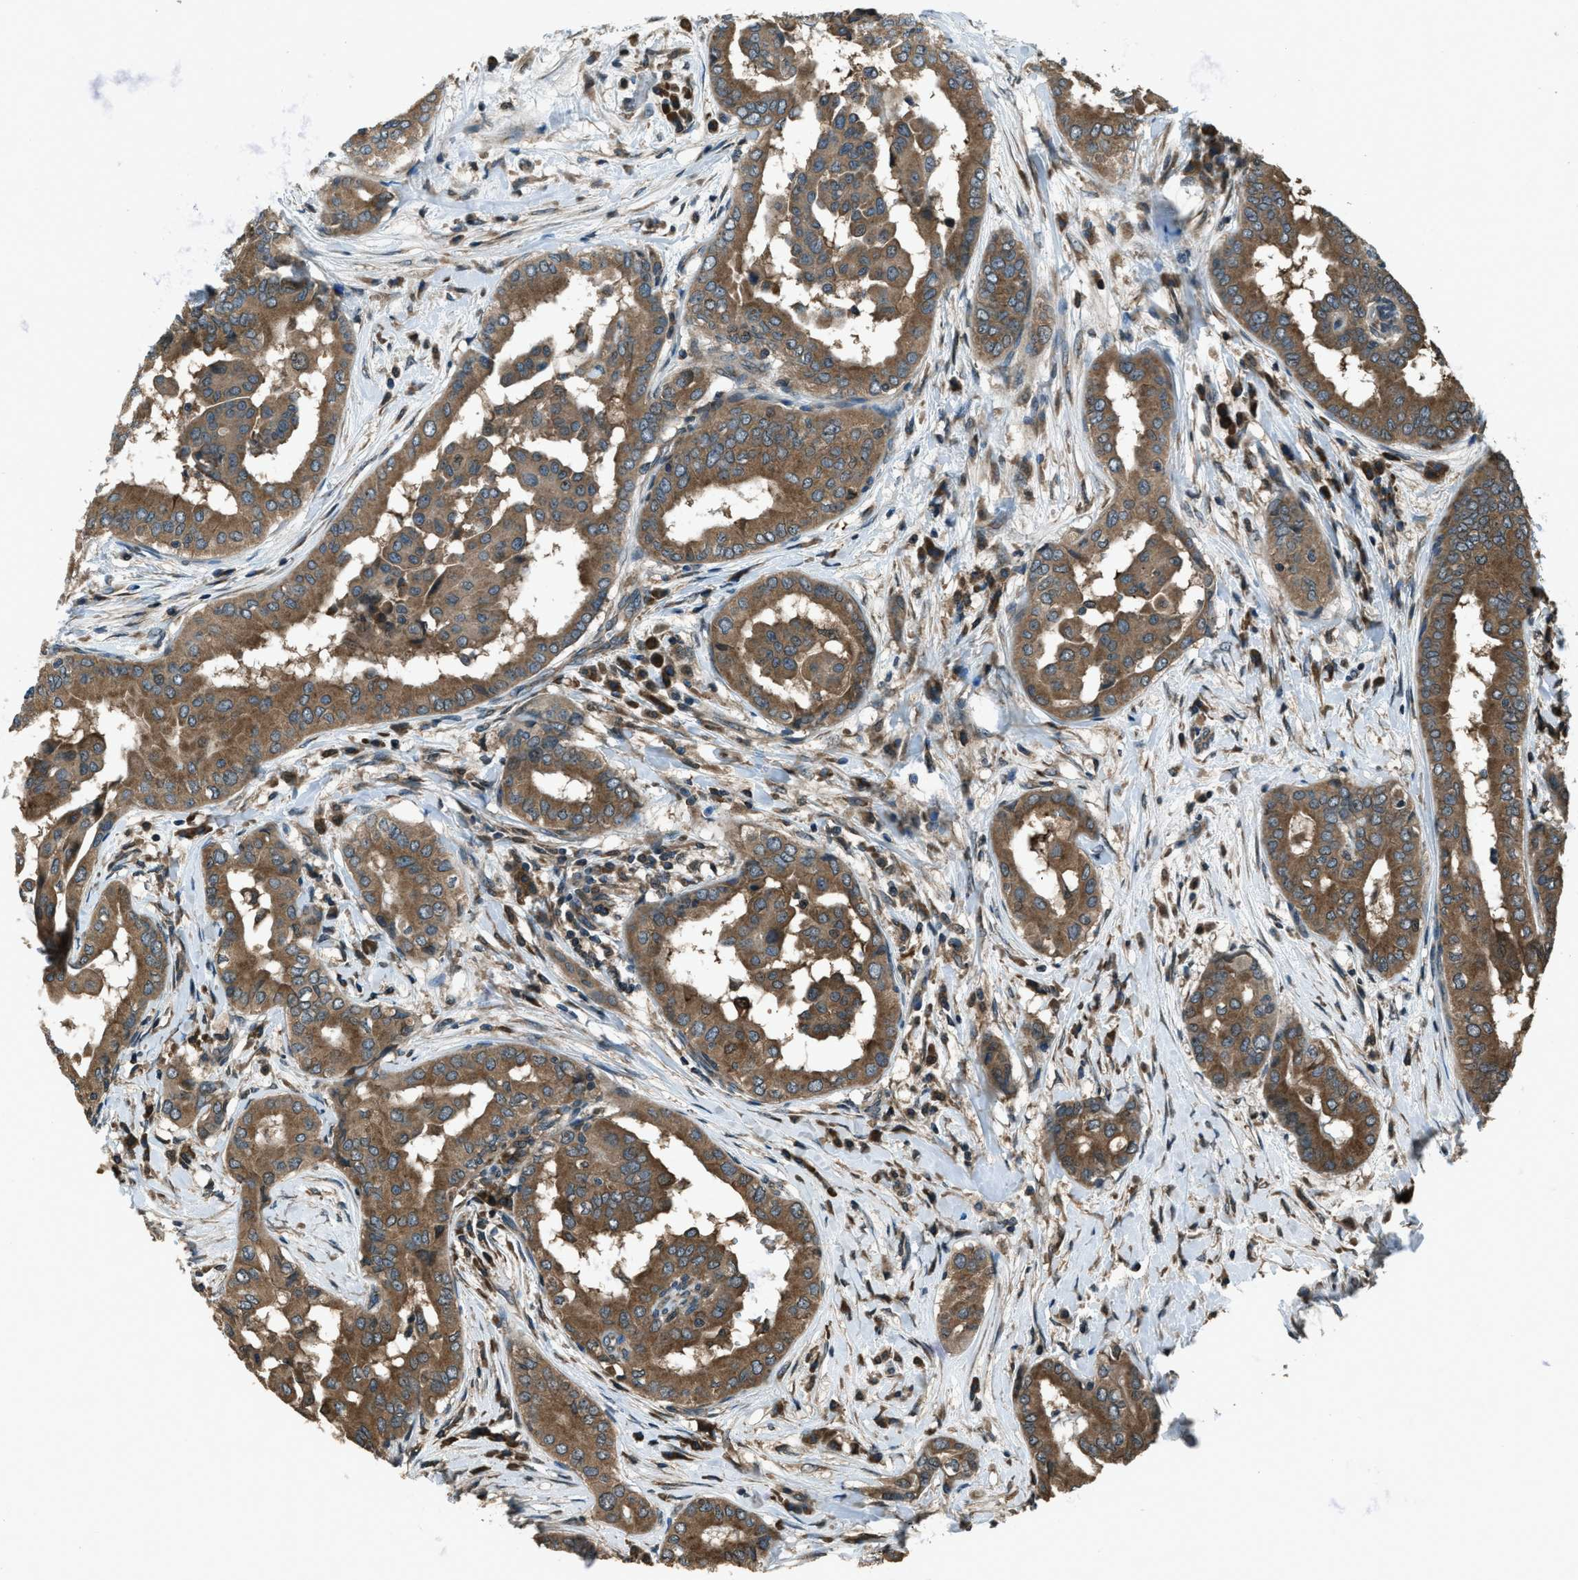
{"staining": {"intensity": "moderate", "quantity": ">75%", "location": "cytoplasmic/membranous"}, "tissue": "thyroid cancer", "cell_type": "Tumor cells", "image_type": "cancer", "snomed": [{"axis": "morphology", "description": "Papillary adenocarcinoma, NOS"}, {"axis": "topography", "description": "Thyroid gland"}], "caption": "Tumor cells show medium levels of moderate cytoplasmic/membranous expression in approximately >75% of cells in human thyroid cancer (papillary adenocarcinoma).", "gene": "TRIM4", "patient": {"sex": "male", "age": 33}}